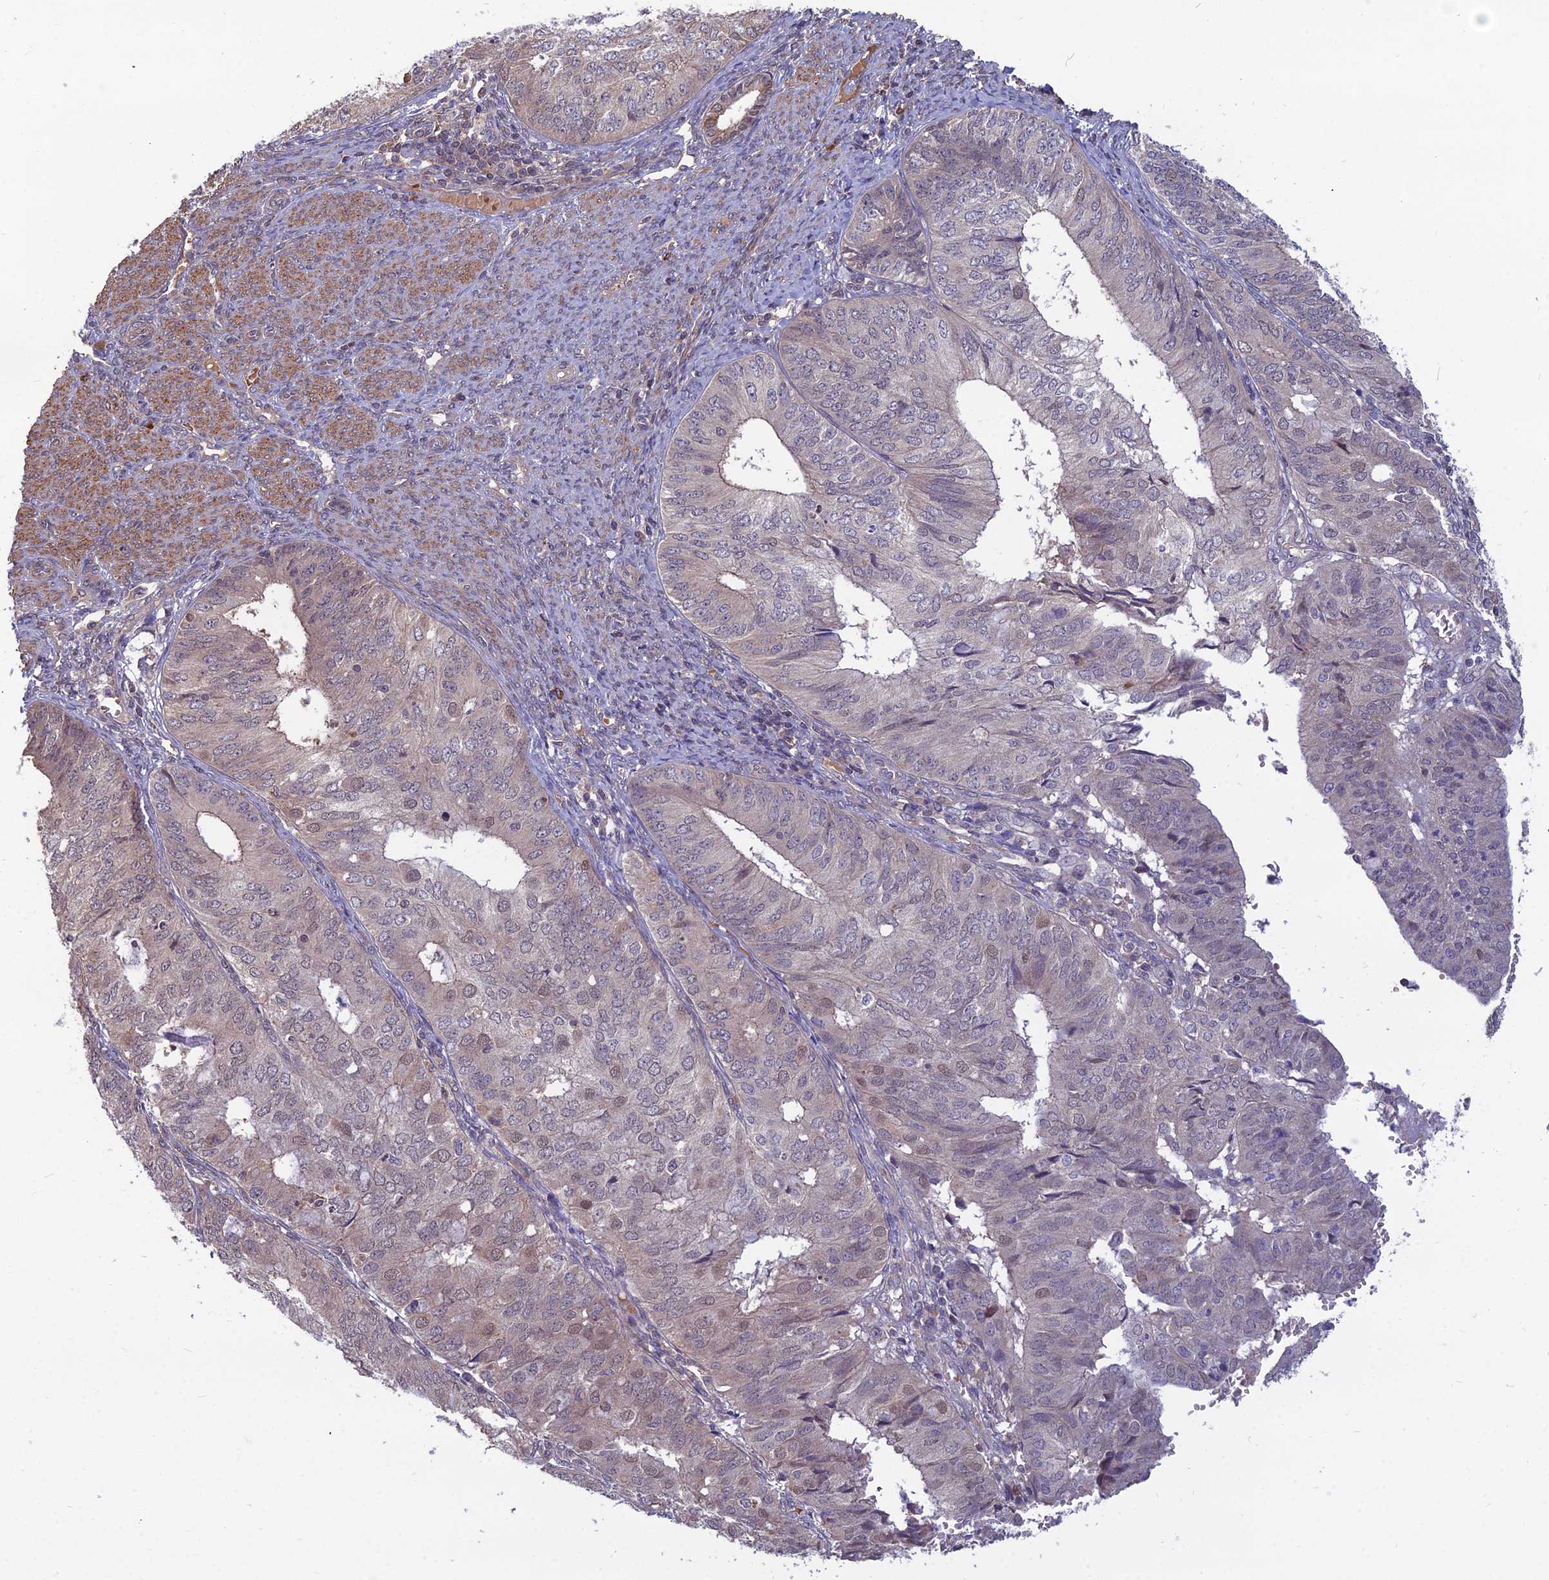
{"staining": {"intensity": "weak", "quantity": "<25%", "location": "nuclear"}, "tissue": "endometrial cancer", "cell_type": "Tumor cells", "image_type": "cancer", "snomed": [{"axis": "morphology", "description": "Adenocarcinoma, NOS"}, {"axis": "topography", "description": "Endometrium"}], "caption": "IHC photomicrograph of neoplastic tissue: human endometrial cancer stained with DAB (3,3'-diaminobenzidine) shows no significant protein positivity in tumor cells.", "gene": "OPA3", "patient": {"sex": "female", "age": 68}}